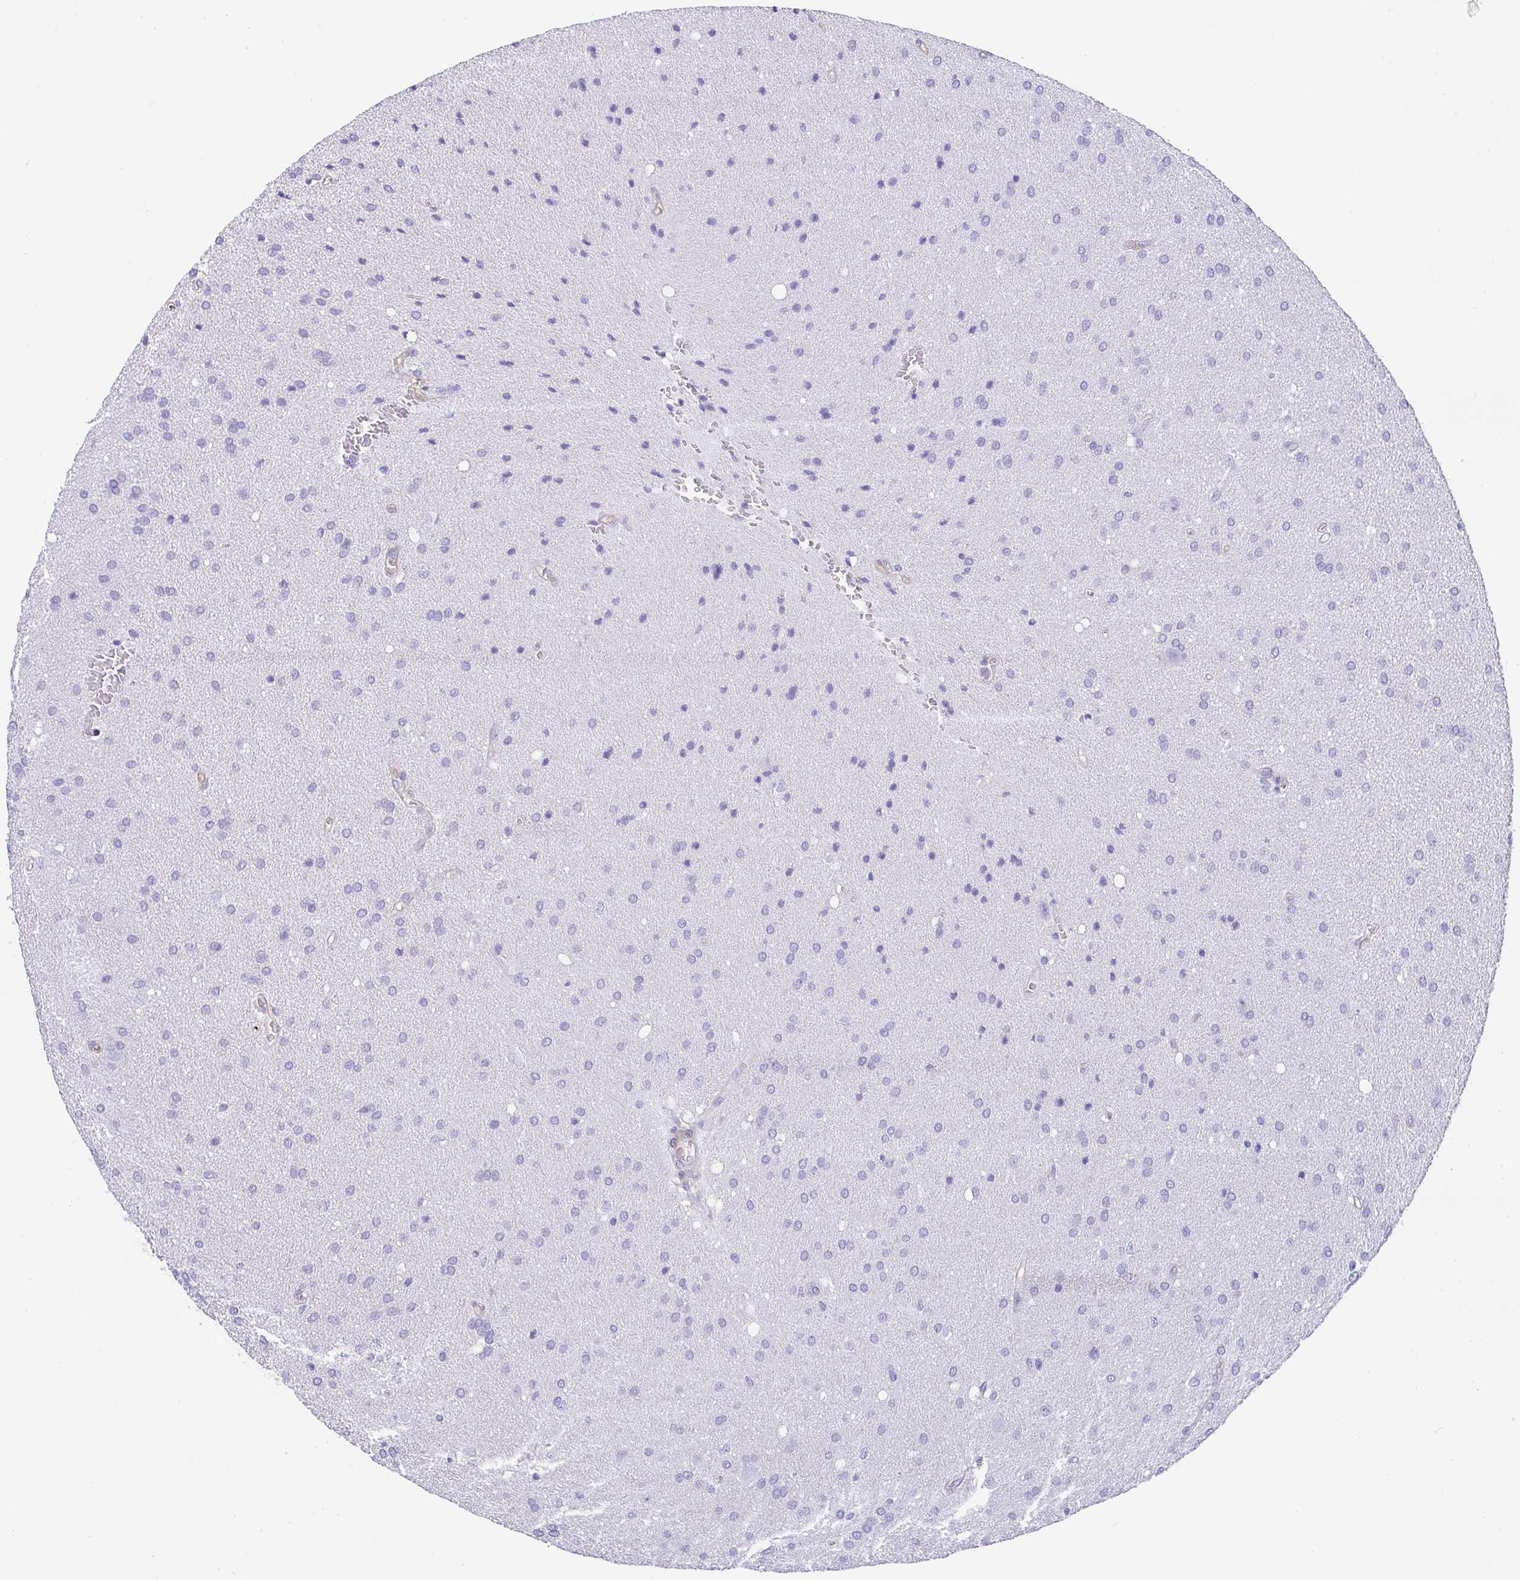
{"staining": {"intensity": "negative", "quantity": "none", "location": "none"}, "tissue": "glioma", "cell_type": "Tumor cells", "image_type": "cancer", "snomed": [{"axis": "morphology", "description": "Glioma, malignant, Low grade"}, {"axis": "topography", "description": "Brain"}], "caption": "There is no significant expression in tumor cells of malignant glioma (low-grade). (DAB (3,3'-diaminobenzidine) immunohistochemistry (IHC), high magnification).", "gene": "TNFAIP8", "patient": {"sex": "female", "age": 54}}